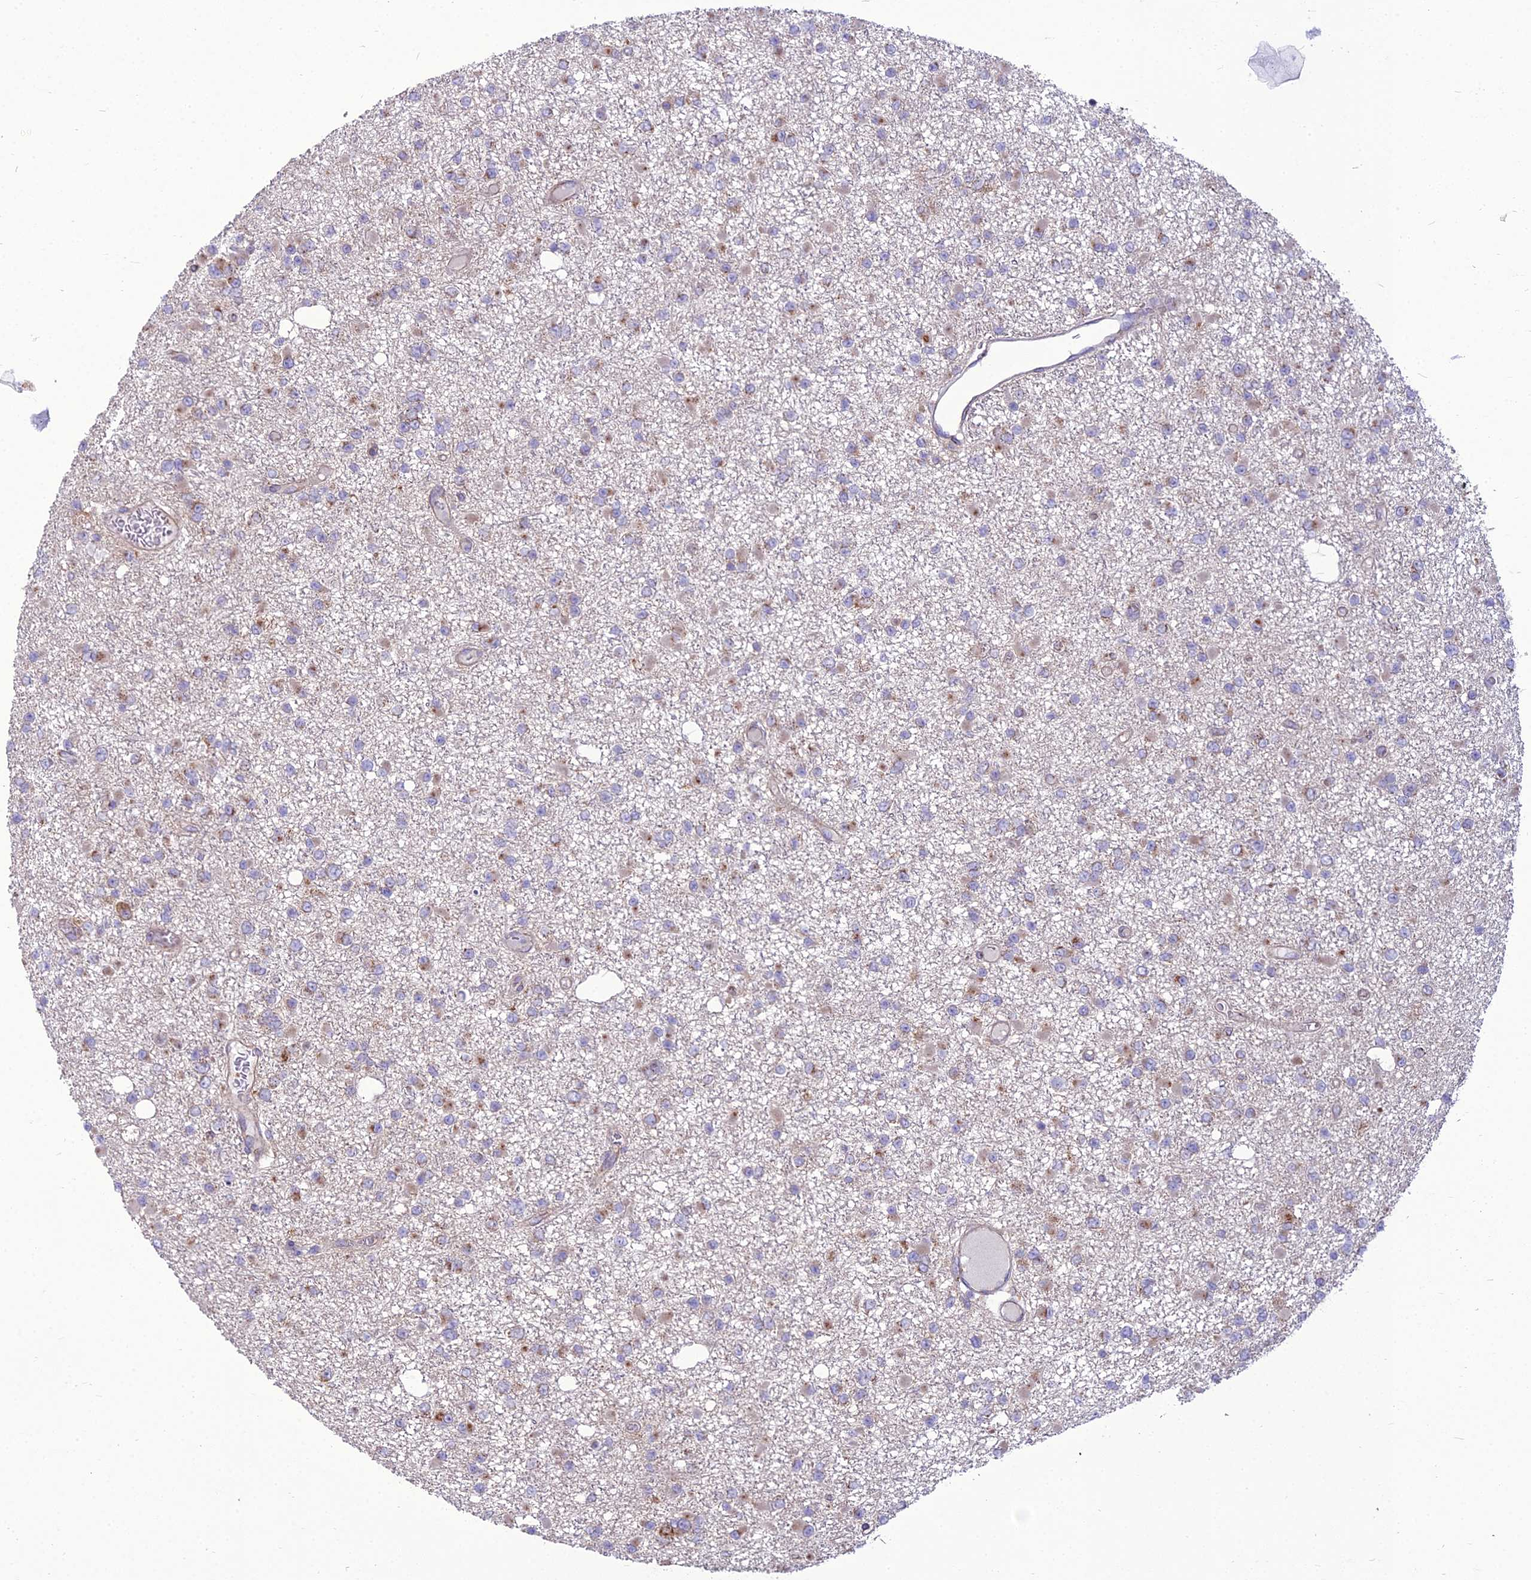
{"staining": {"intensity": "moderate", "quantity": "25%-75%", "location": "cytoplasmic/membranous"}, "tissue": "glioma", "cell_type": "Tumor cells", "image_type": "cancer", "snomed": [{"axis": "morphology", "description": "Glioma, malignant, Low grade"}, {"axis": "topography", "description": "Brain"}], "caption": "Immunohistochemical staining of human malignant glioma (low-grade) exhibits medium levels of moderate cytoplasmic/membranous protein expression in about 25%-75% of tumor cells.", "gene": "SPRYD7", "patient": {"sex": "female", "age": 22}}